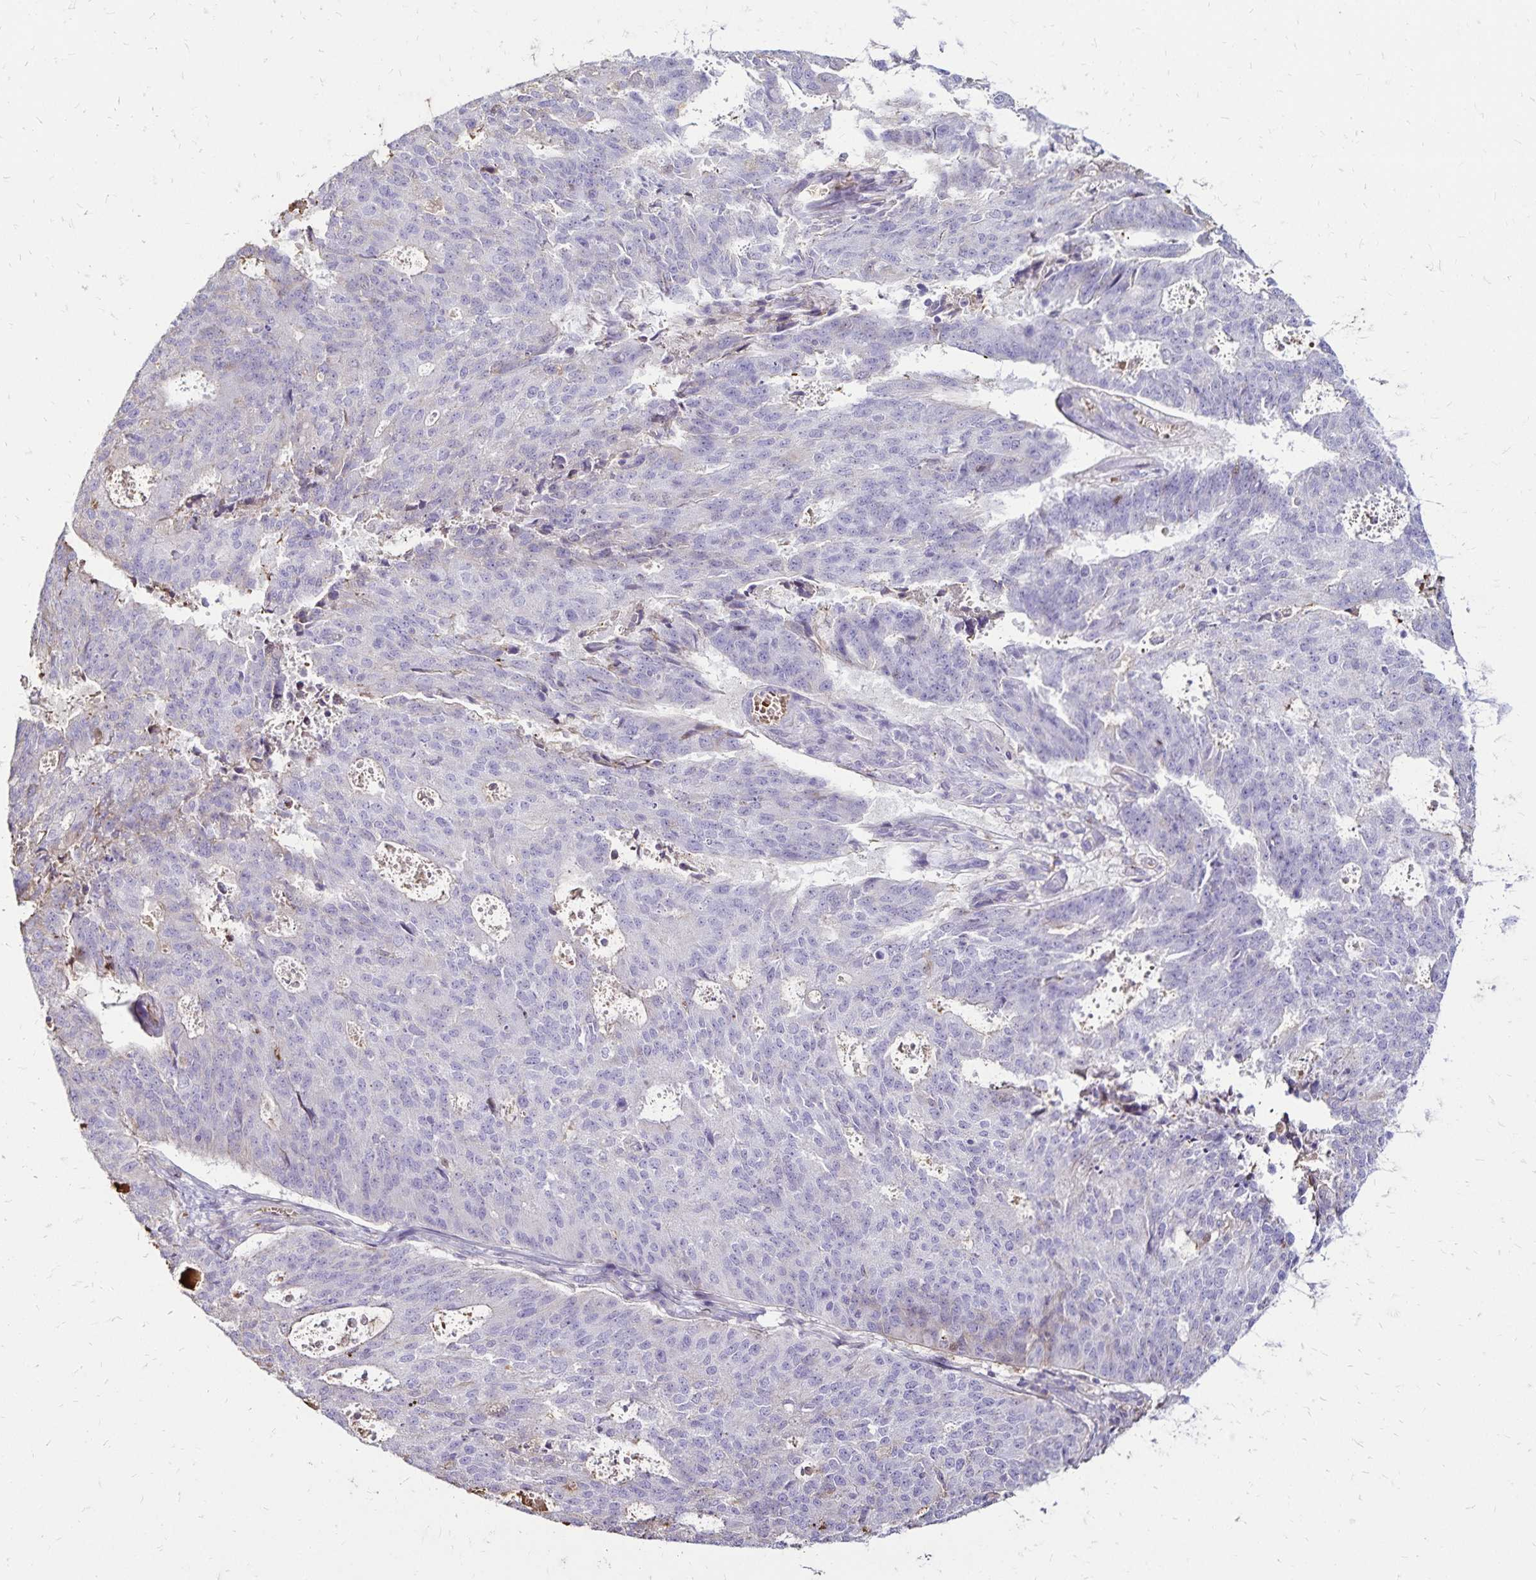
{"staining": {"intensity": "negative", "quantity": "none", "location": "none"}, "tissue": "endometrial cancer", "cell_type": "Tumor cells", "image_type": "cancer", "snomed": [{"axis": "morphology", "description": "Adenocarcinoma, NOS"}, {"axis": "topography", "description": "Endometrium"}], "caption": "Immunohistochemistry of adenocarcinoma (endometrial) demonstrates no expression in tumor cells. Nuclei are stained in blue.", "gene": "KISS1", "patient": {"sex": "female", "age": 82}}